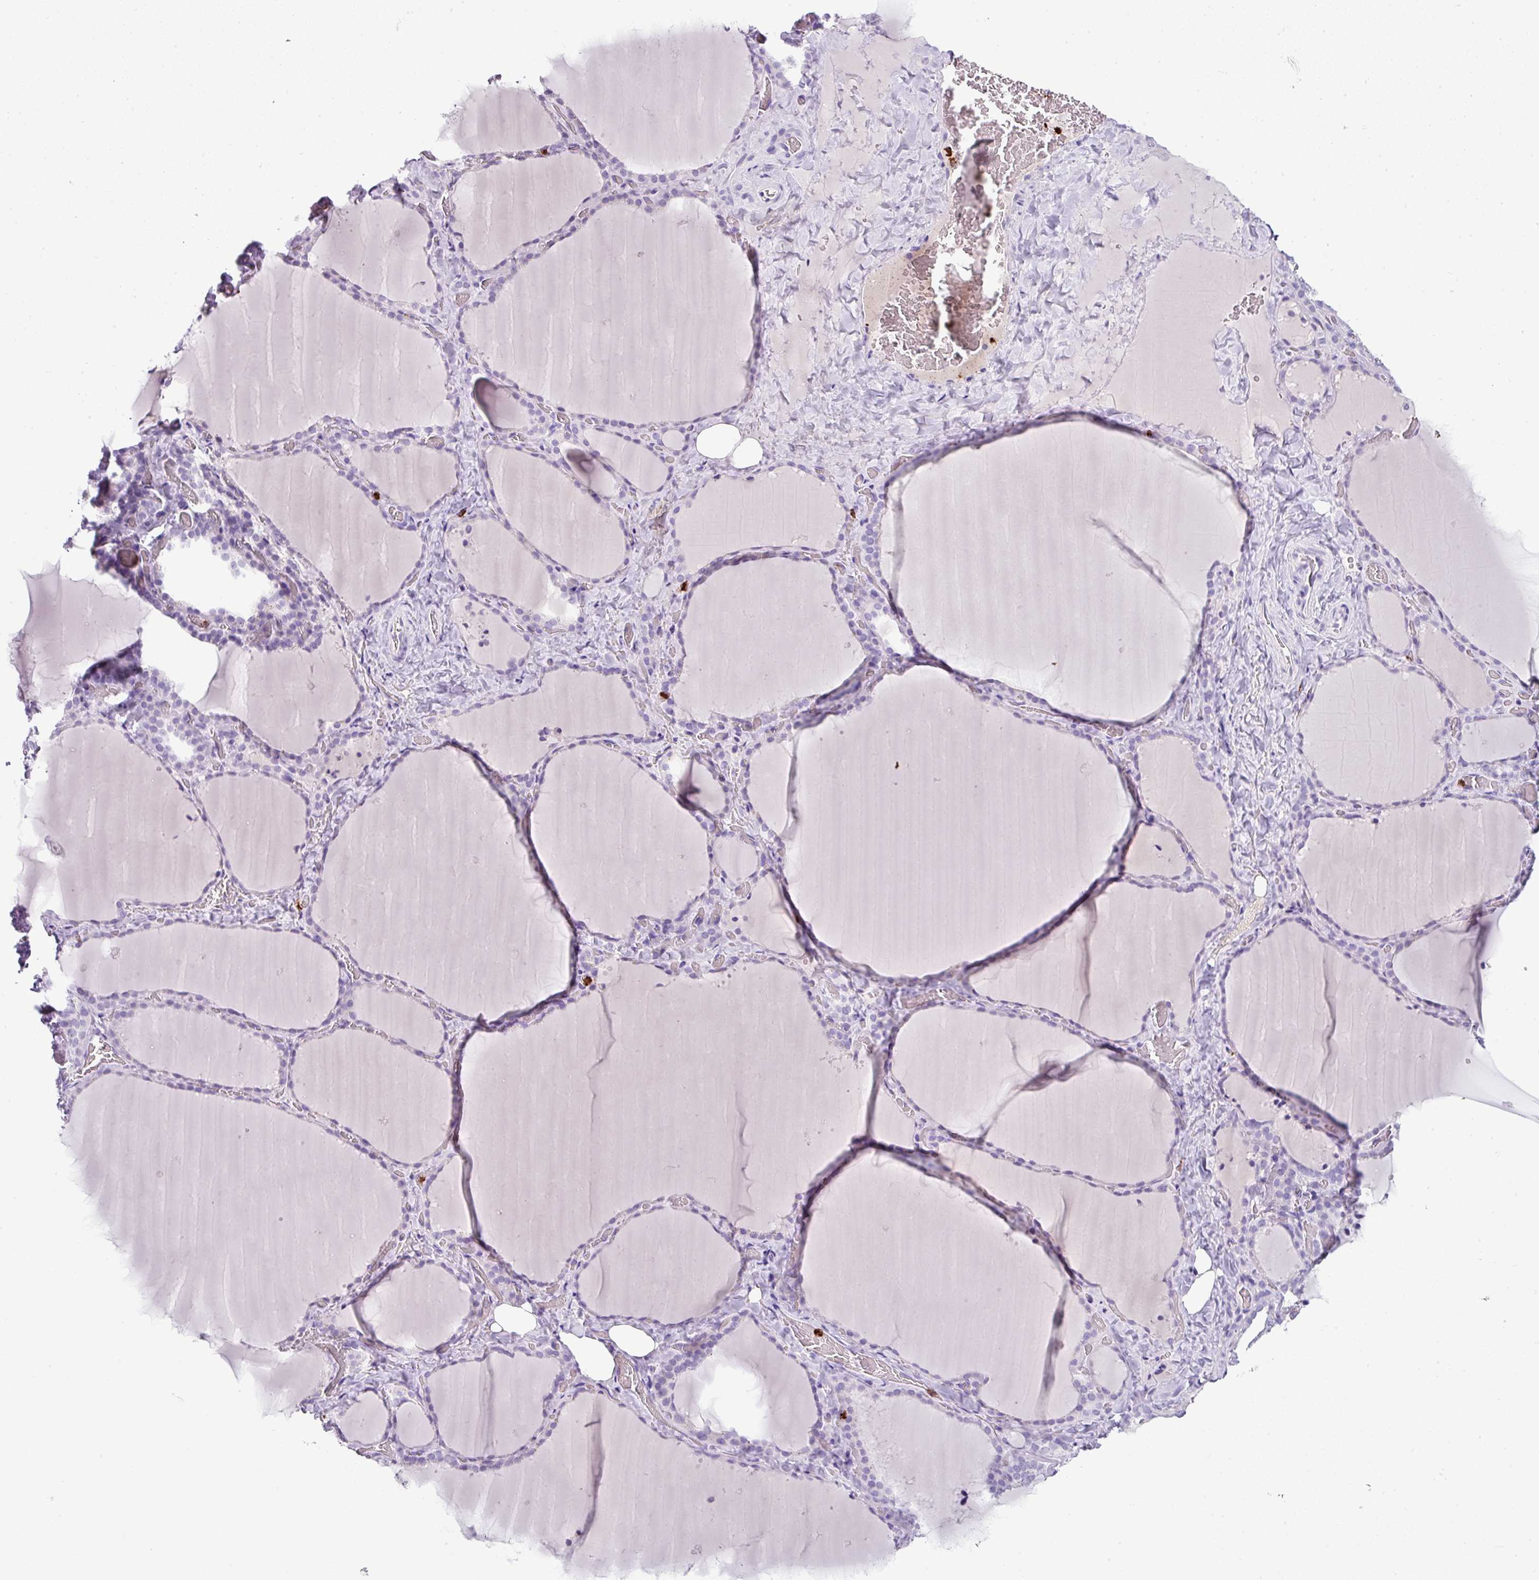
{"staining": {"intensity": "negative", "quantity": "none", "location": "none"}, "tissue": "thyroid gland", "cell_type": "Glandular cells", "image_type": "normal", "snomed": [{"axis": "morphology", "description": "Normal tissue, NOS"}, {"axis": "topography", "description": "Thyroid gland"}], "caption": "An immunohistochemistry micrograph of unremarkable thyroid gland is shown. There is no staining in glandular cells of thyroid gland.", "gene": "CTSG", "patient": {"sex": "female", "age": 22}}